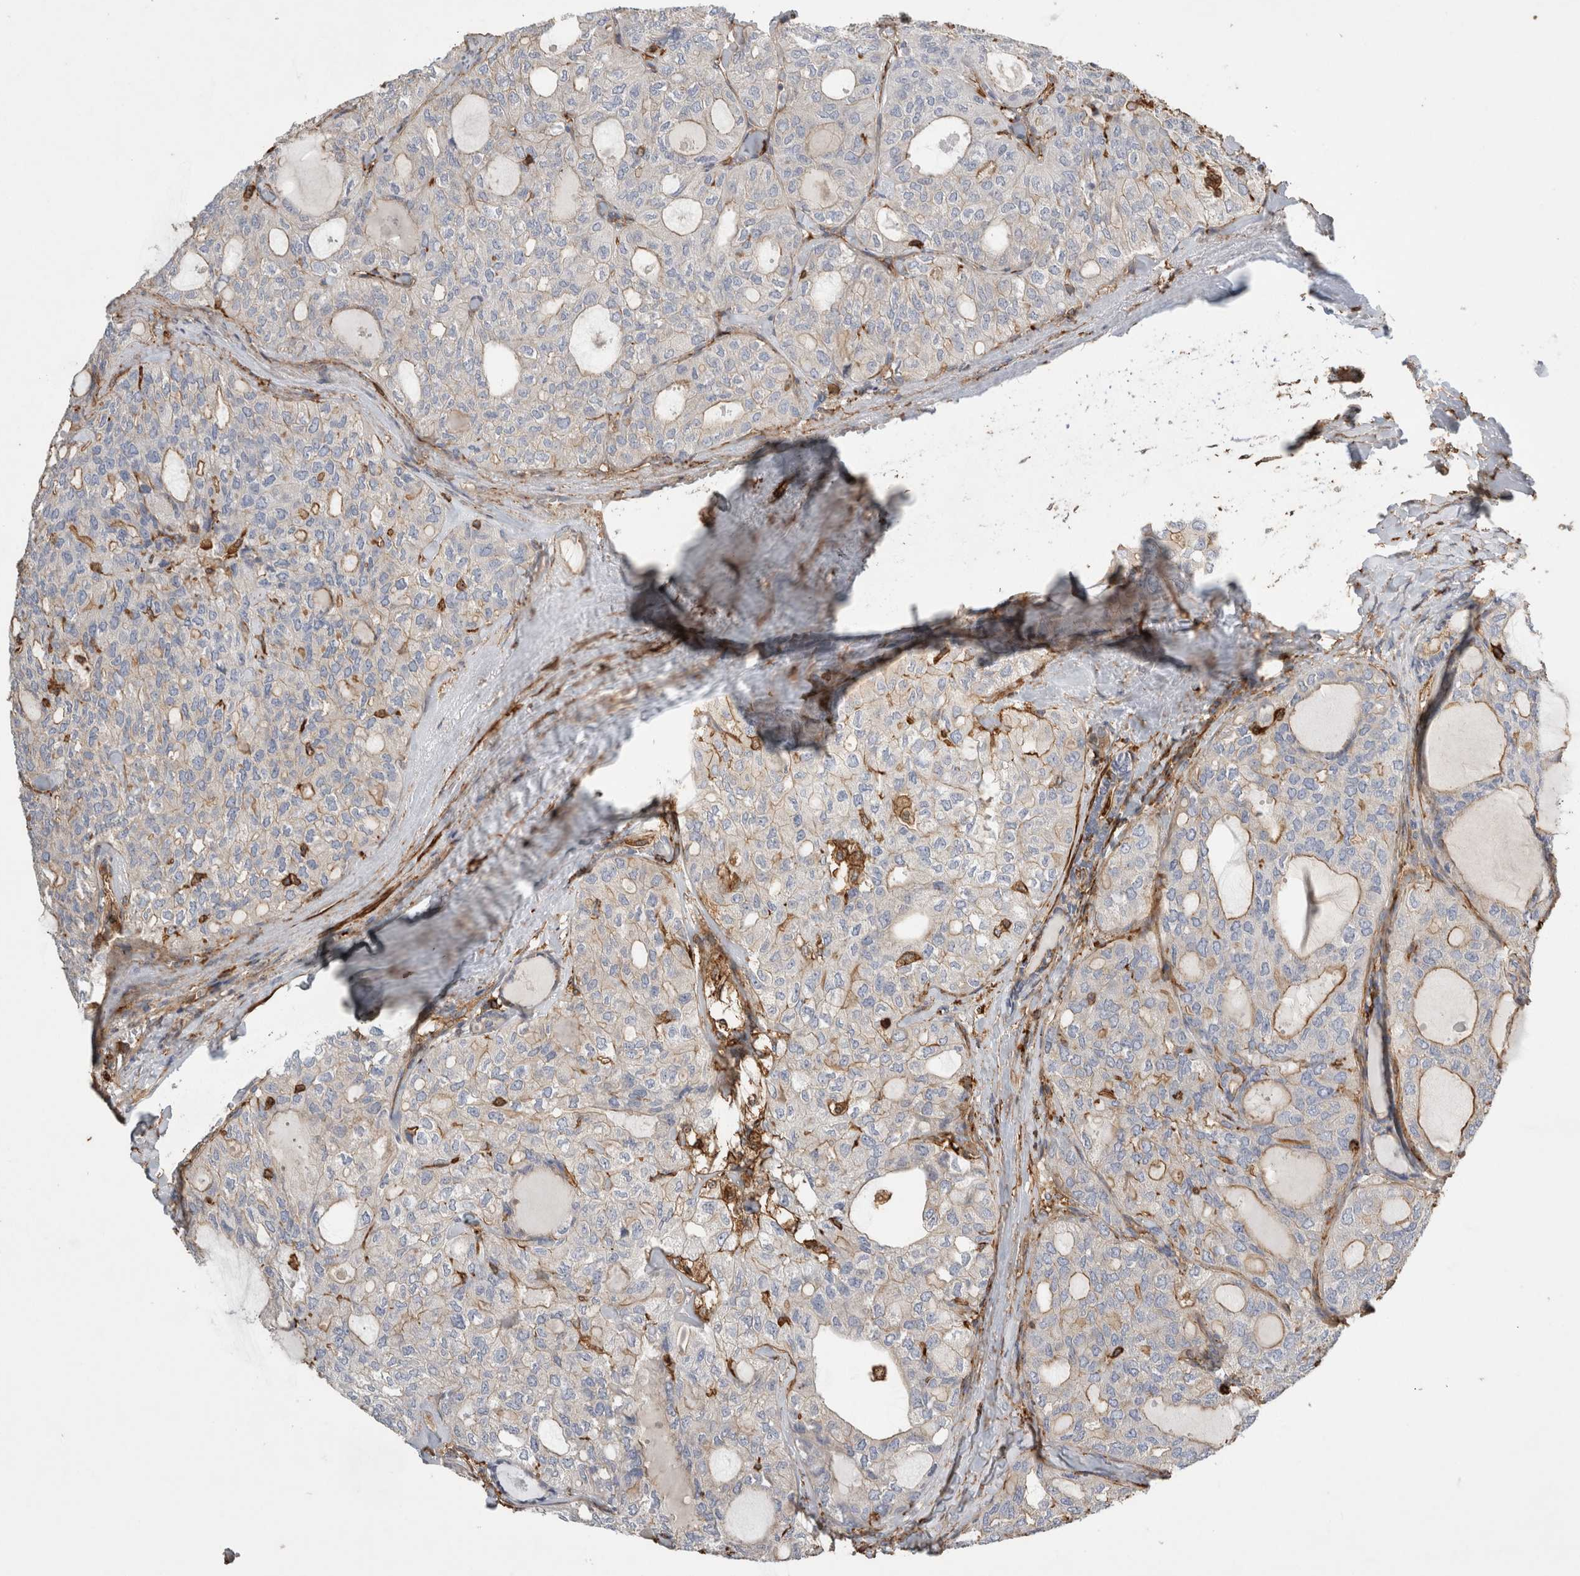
{"staining": {"intensity": "moderate", "quantity": "25%-75%", "location": "cytoplasmic/membranous"}, "tissue": "thyroid cancer", "cell_type": "Tumor cells", "image_type": "cancer", "snomed": [{"axis": "morphology", "description": "Follicular adenoma carcinoma, NOS"}, {"axis": "topography", "description": "Thyroid gland"}], "caption": "Immunohistochemistry (DAB) staining of human thyroid cancer (follicular adenoma carcinoma) reveals moderate cytoplasmic/membranous protein staining in approximately 25%-75% of tumor cells.", "gene": "GPER1", "patient": {"sex": "male", "age": 75}}